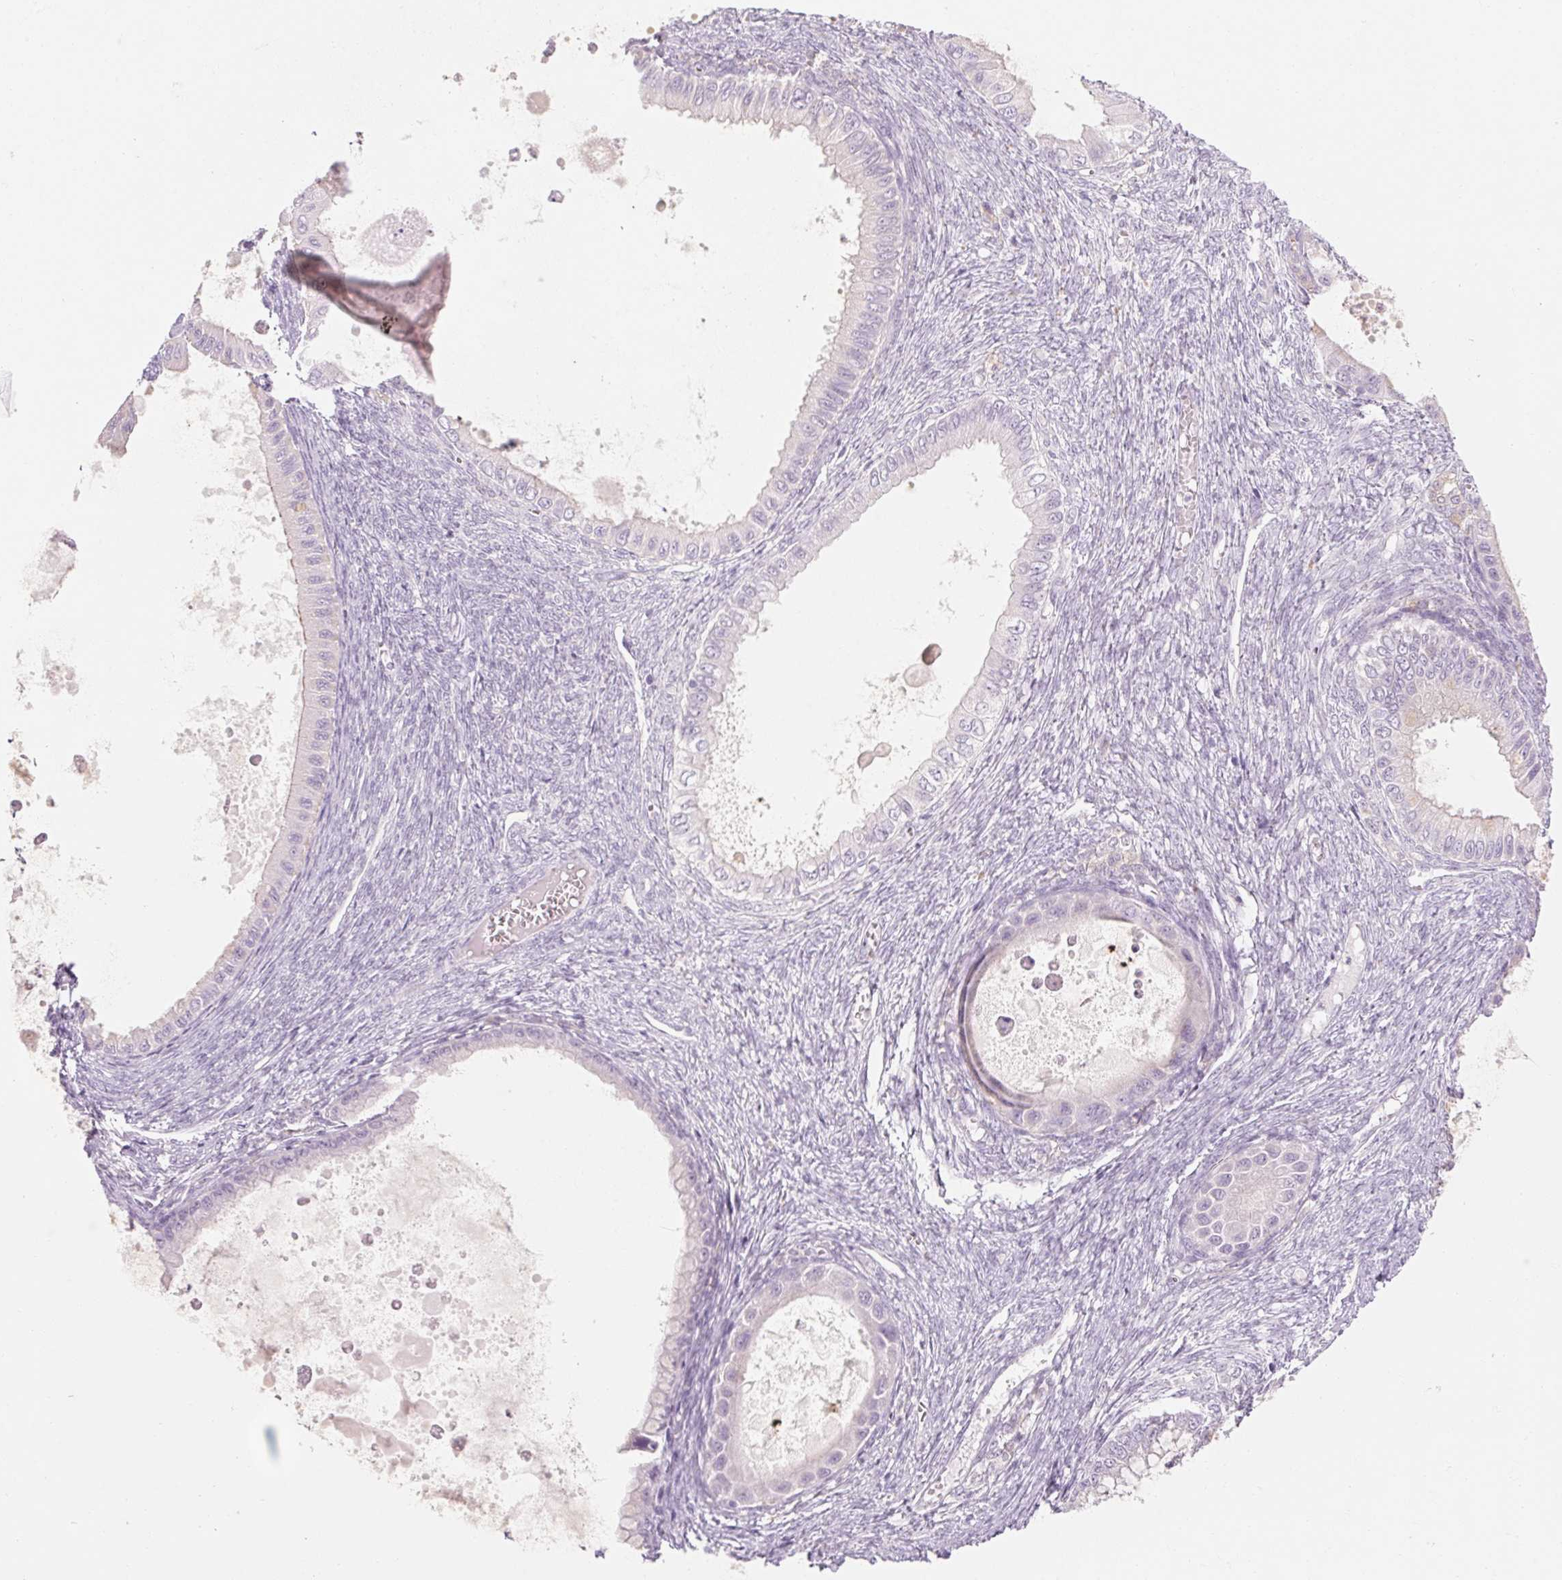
{"staining": {"intensity": "negative", "quantity": "none", "location": "none"}, "tissue": "ovarian cancer", "cell_type": "Tumor cells", "image_type": "cancer", "snomed": [{"axis": "morphology", "description": "Cystadenocarcinoma, mucinous, NOS"}, {"axis": "topography", "description": "Ovary"}], "caption": "Mucinous cystadenocarcinoma (ovarian) was stained to show a protein in brown. There is no significant expression in tumor cells.", "gene": "RPTN", "patient": {"sex": "female", "age": 64}}